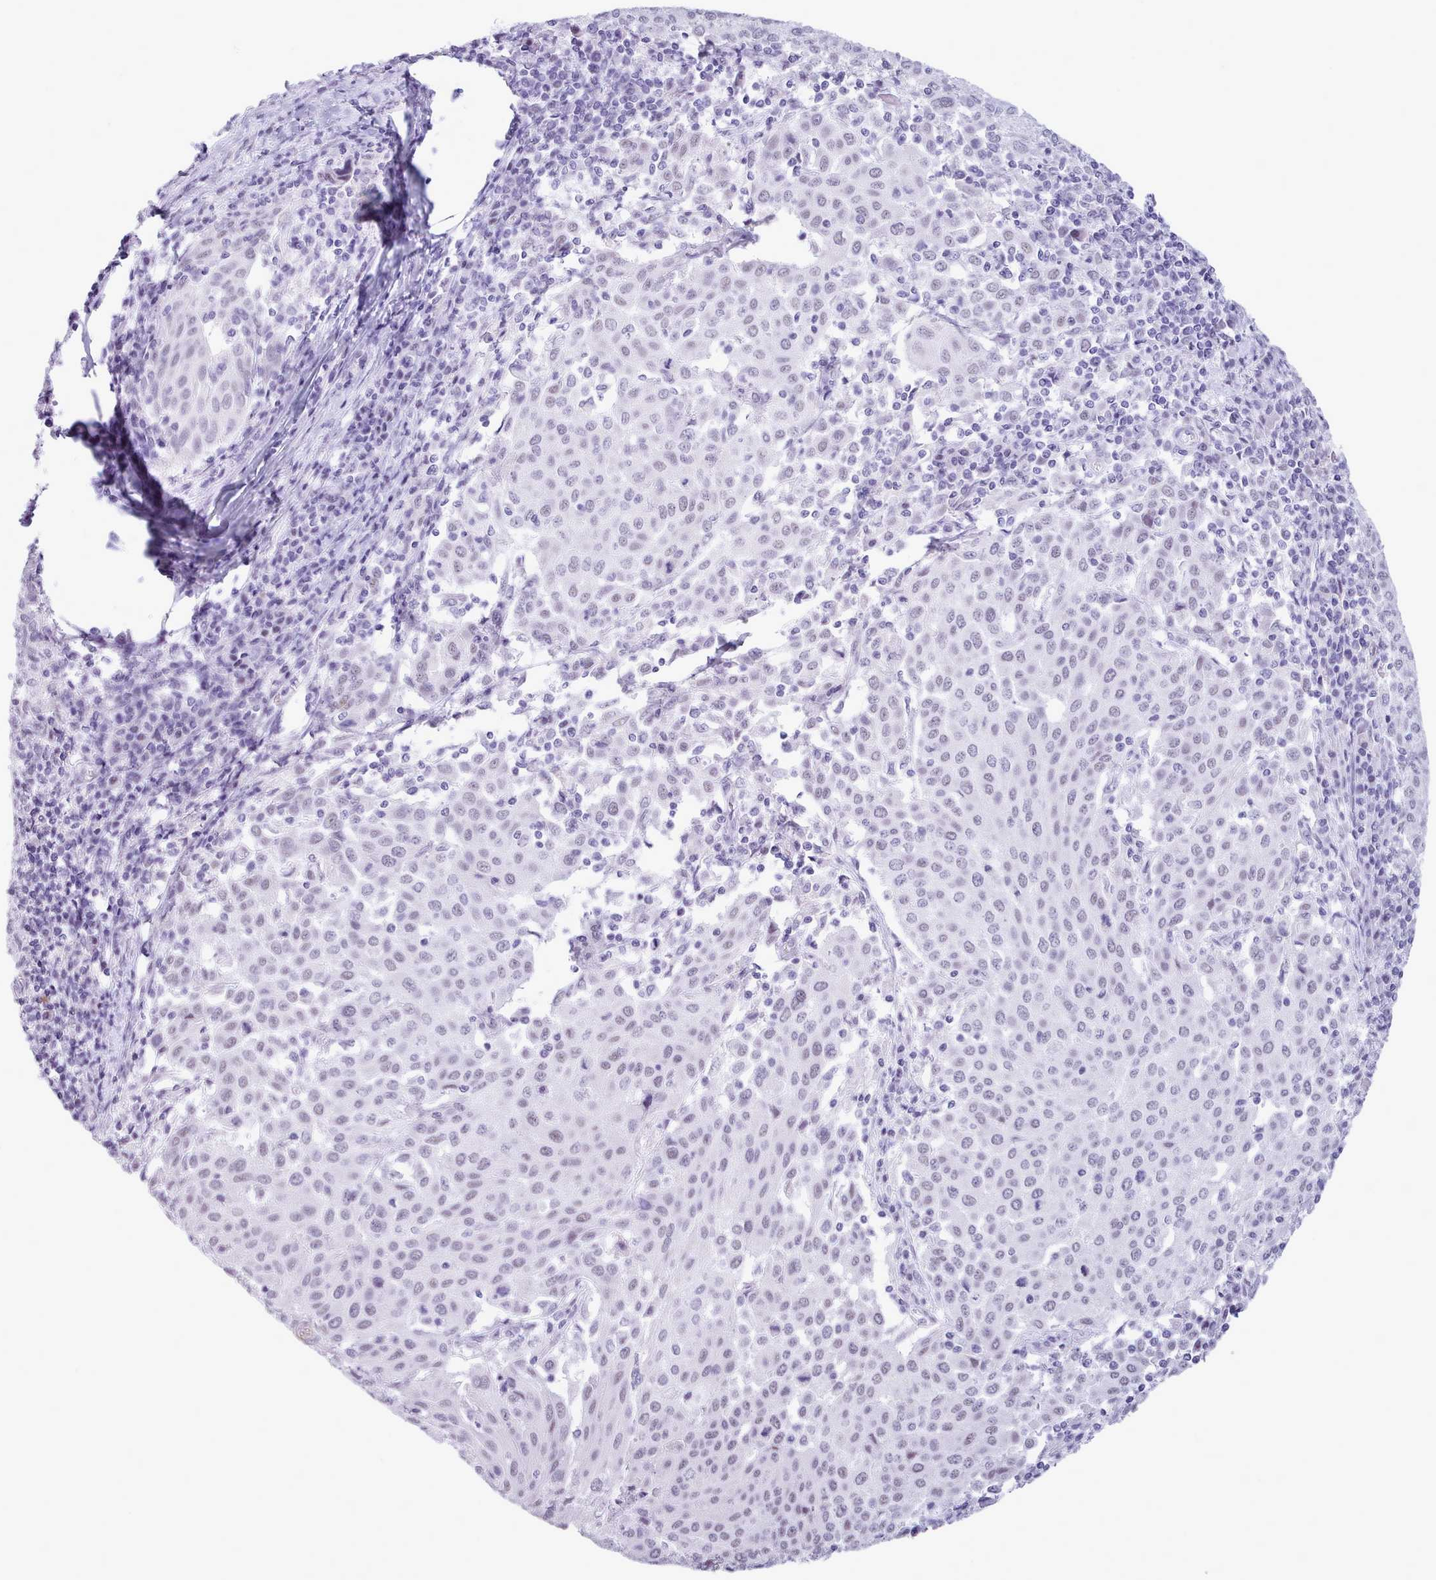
{"staining": {"intensity": "weak", "quantity": "<25%", "location": "nuclear"}, "tissue": "cervical cancer", "cell_type": "Tumor cells", "image_type": "cancer", "snomed": [{"axis": "morphology", "description": "Squamous cell carcinoma, NOS"}, {"axis": "topography", "description": "Cervix"}], "caption": "The IHC histopathology image has no significant expression in tumor cells of cervical cancer (squamous cell carcinoma) tissue. Nuclei are stained in blue.", "gene": "FBXO48", "patient": {"sex": "female", "age": 46}}